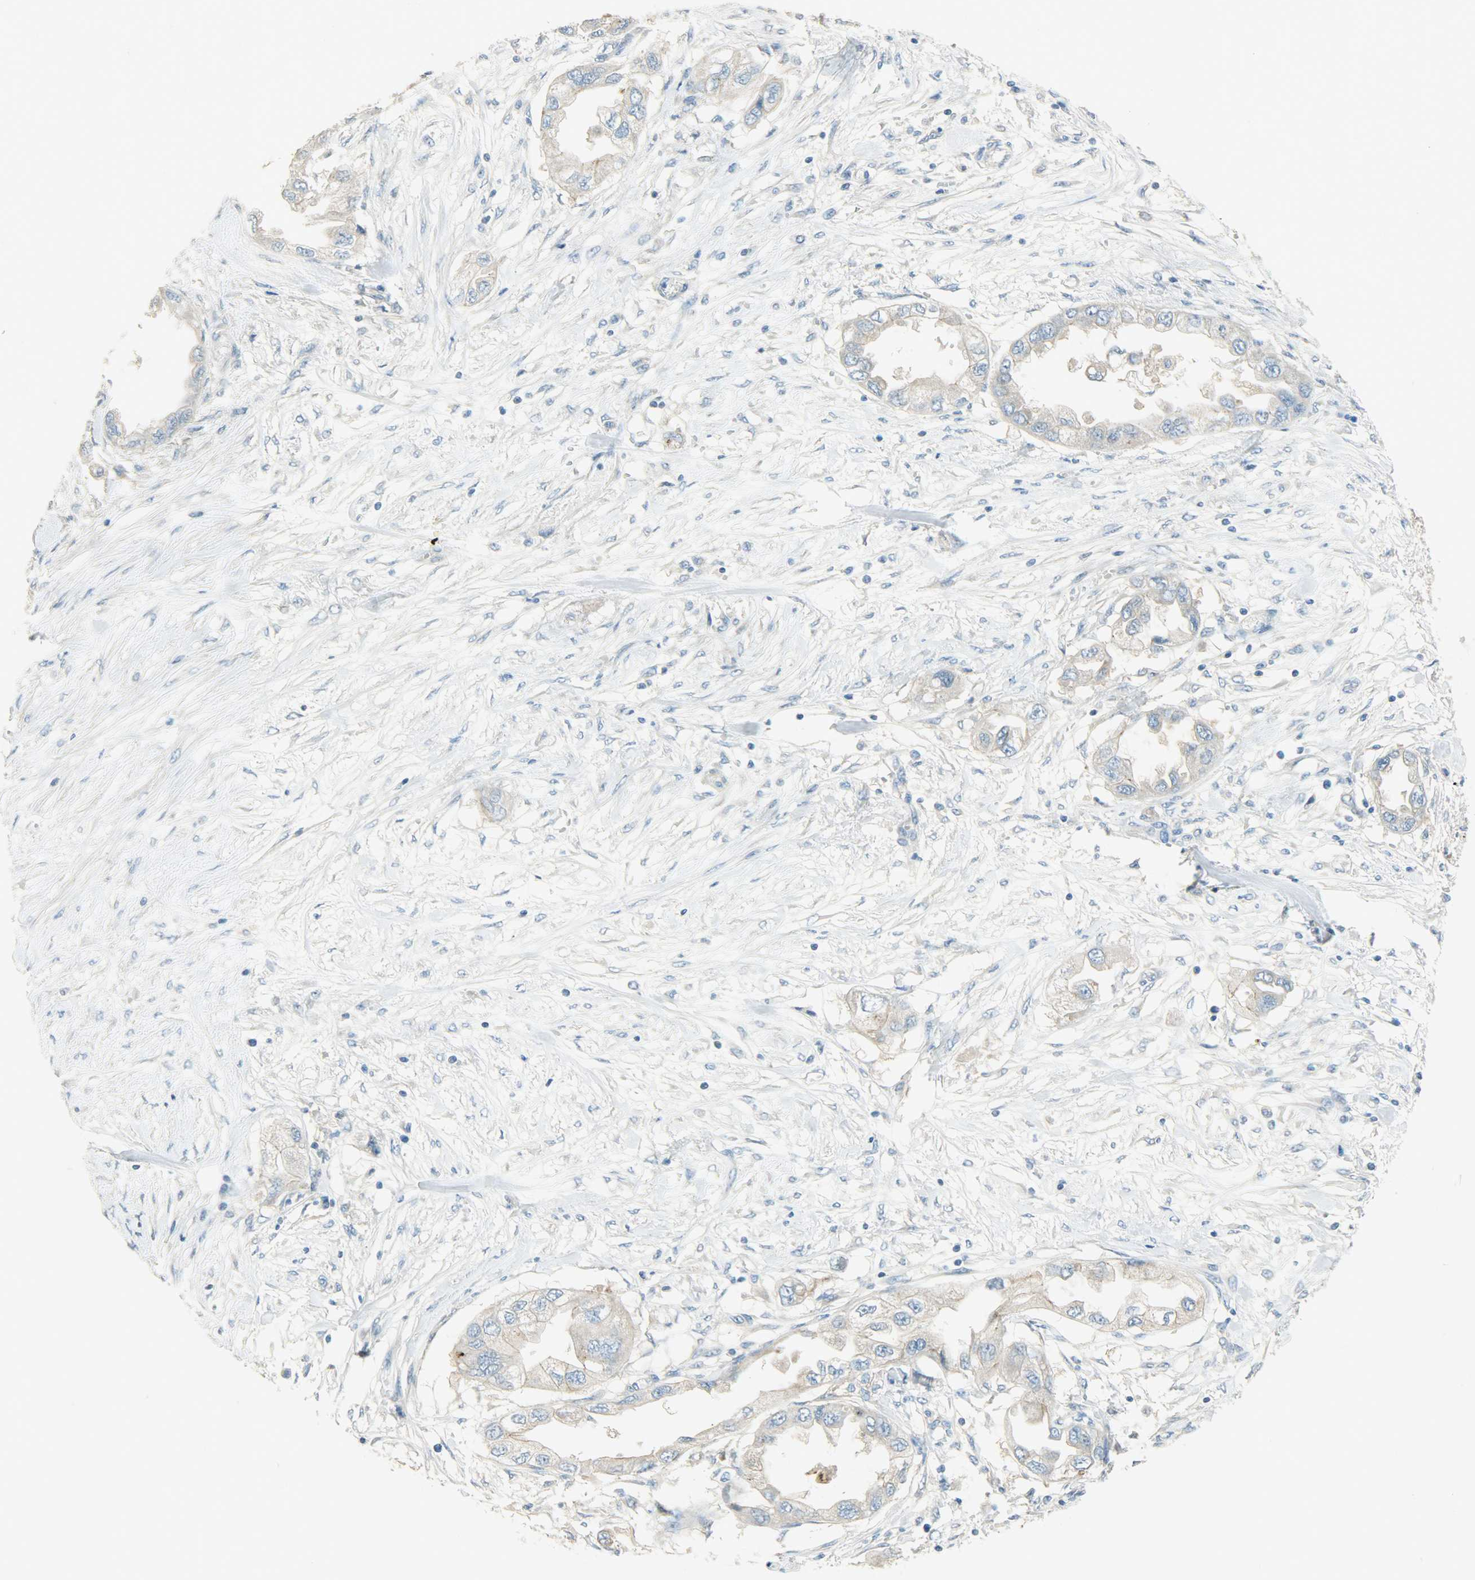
{"staining": {"intensity": "weak", "quantity": ">75%", "location": "cytoplasmic/membranous"}, "tissue": "endometrial cancer", "cell_type": "Tumor cells", "image_type": "cancer", "snomed": [{"axis": "morphology", "description": "Adenocarcinoma, NOS"}, {"axis": "topography", "description": "Endometrium"}], "caption": "Endometrial adenocarcinoma stained with DAB immunohistochemistry displays low levels of weak cytoplasmic/membranous staining in about >75% of tumor cells. (DAB IHC with brightfield microscopy, high magnification).", "gene": "DSG2", "patient": {"sex": "female", "age": 67}}